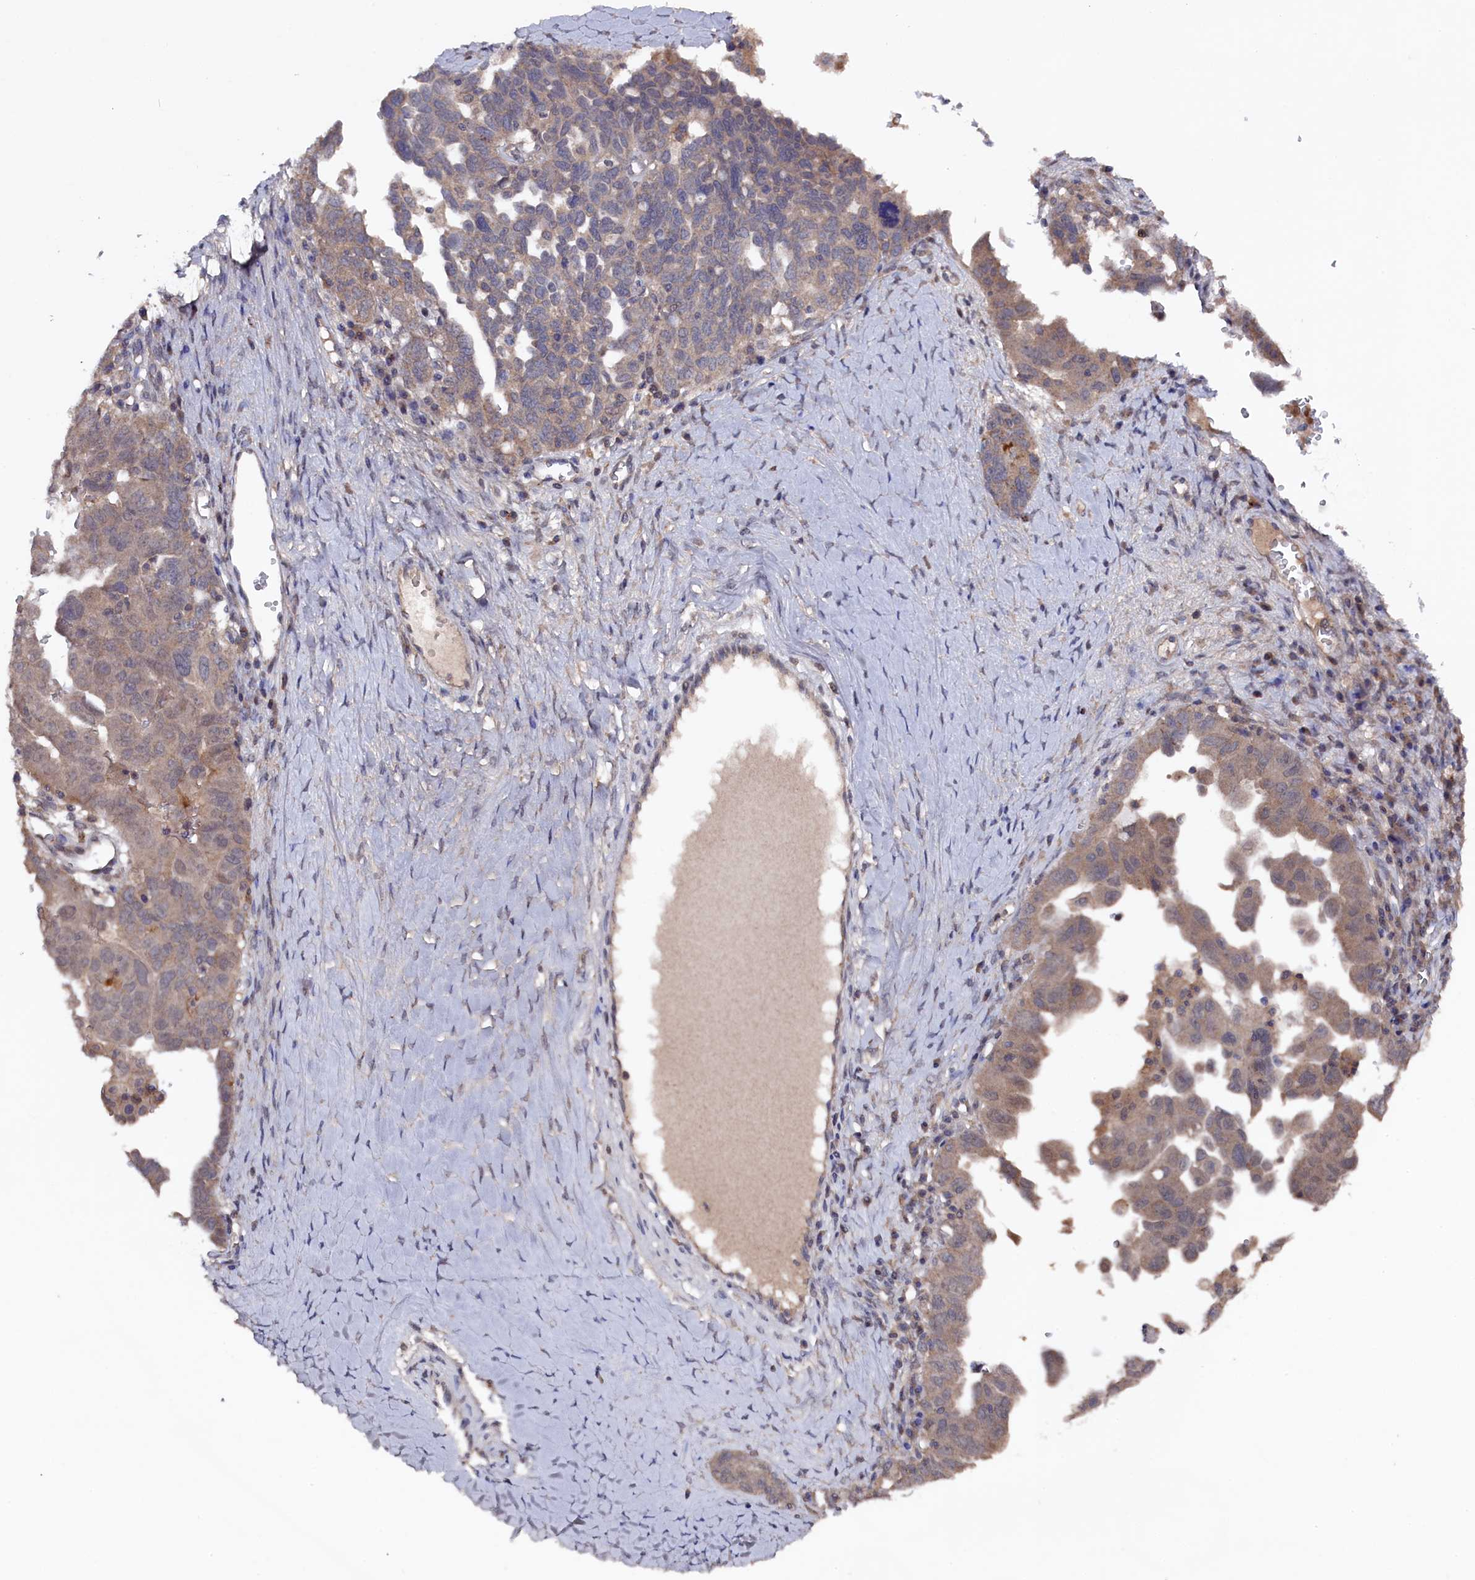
{"staining": {"intensity": "weak", "quantity": "25%-75%", "location": "cytoplasmic/membranous"}, "tissue": "ovarian cancer", "cell_type": "Tumor cells", "image_type": "cancer", "snomed": [{"axis": "morphology", "description": "Carcinoma, endometroid"}, {"axis": "topography", "description": "Ovary"}], "caption": "This is an image of IHC staining of endometroid carcinoma (ovarian), which shows weak staining in the cytoplasmic/membranous of tumor cells.", "gene": "TMC5", "patient": {"sex": "female", "age": 62}}